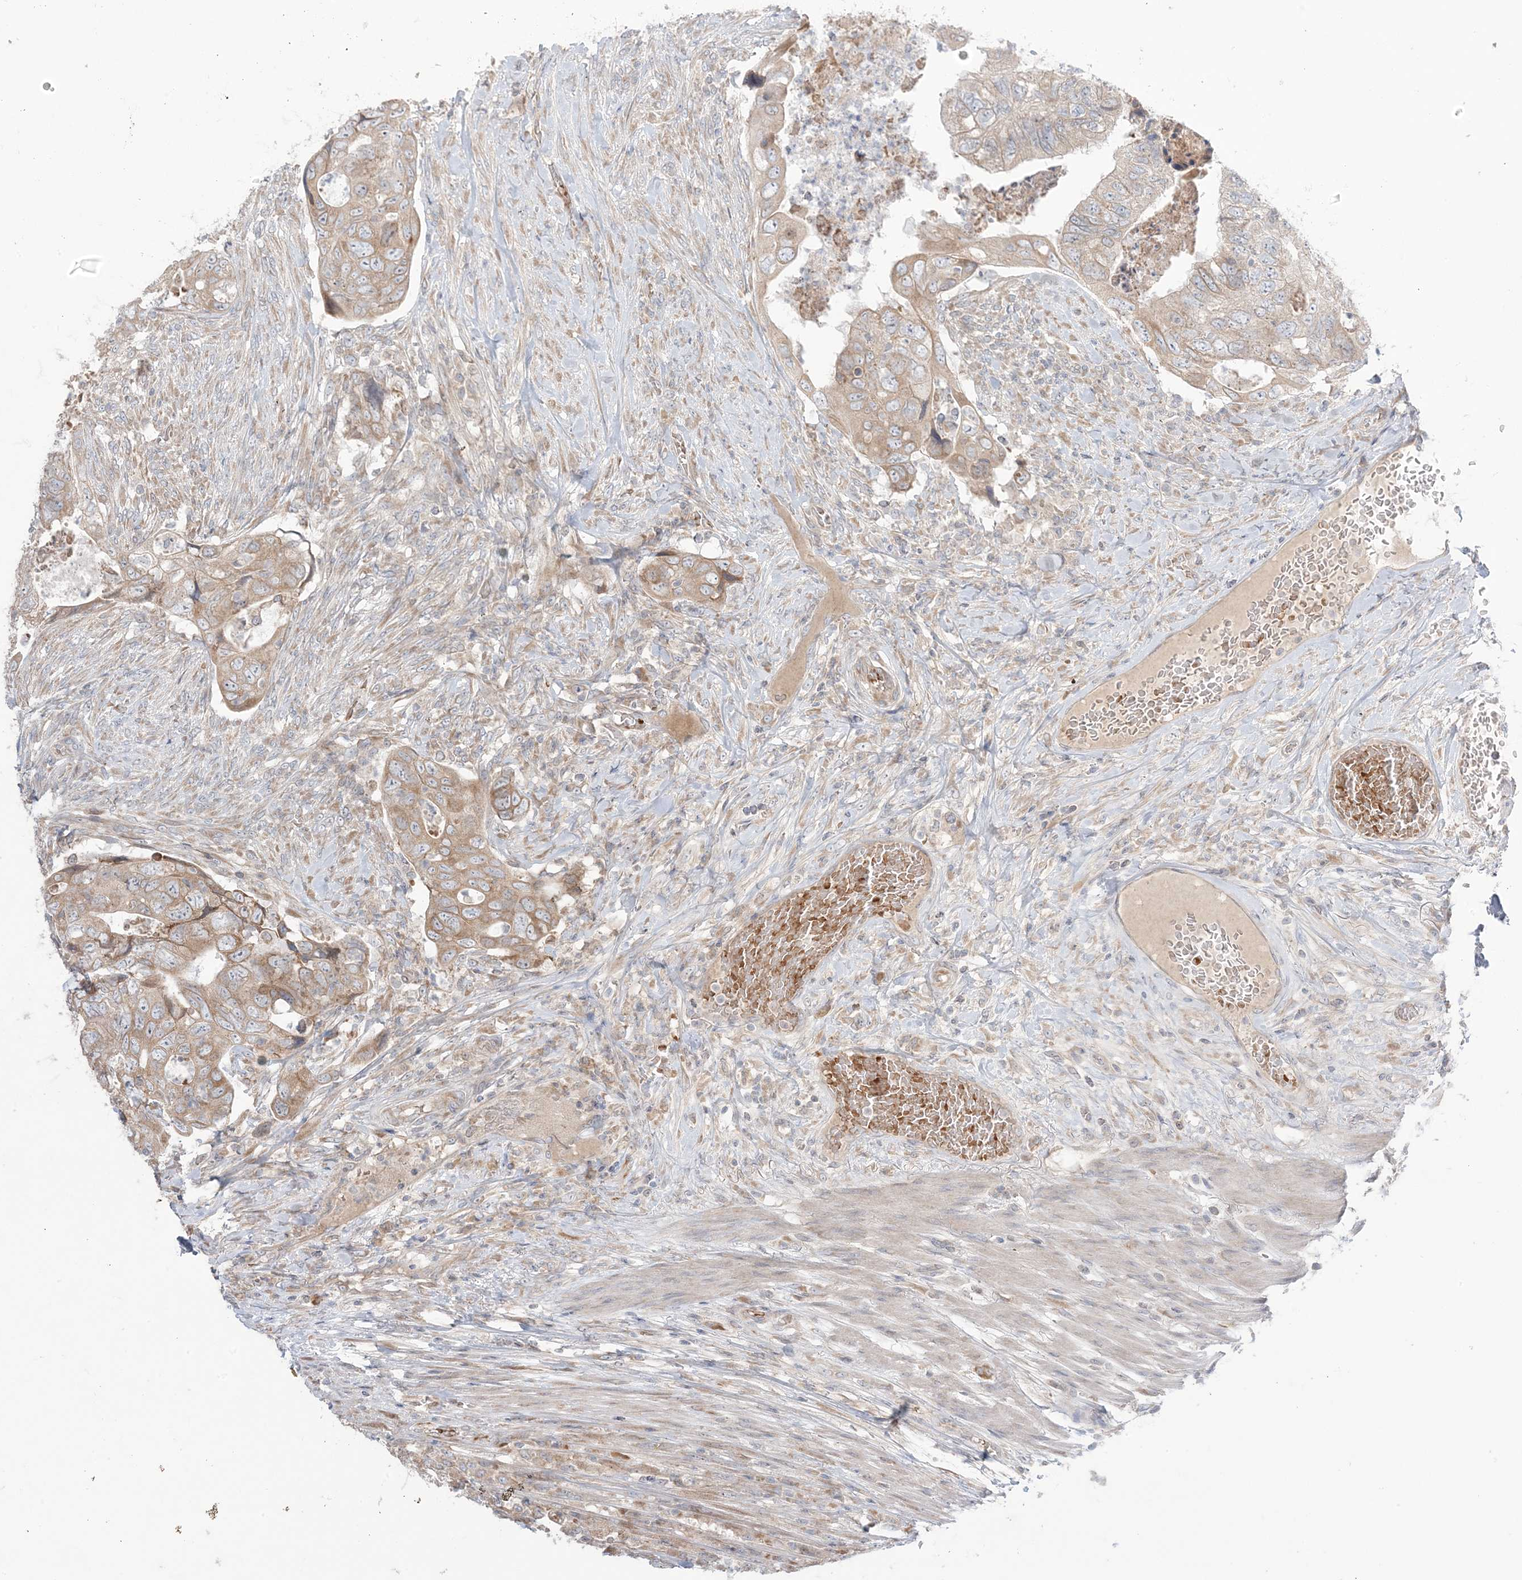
{"staining": {"intensity": "moderate", "quantity": ">75%", "location": "cytoplasmic/membranous"}, "tissue": "colorectal cancer", "cell_type": "Tumor cells", "image_type": "cancer", "snomed": [{"axis": "morphology", "description": "Adenocarcinoma, NOS"}, {"axis": "topography", "description": "Rectum"}], "caption": "A brown stain shows moderate cytoplasmic/membranous staining of a protein in human colorectal adenocarcinoma tumor cells.", "gene": "MMGT1", "patient": {"sex": "male", "age": 63}}